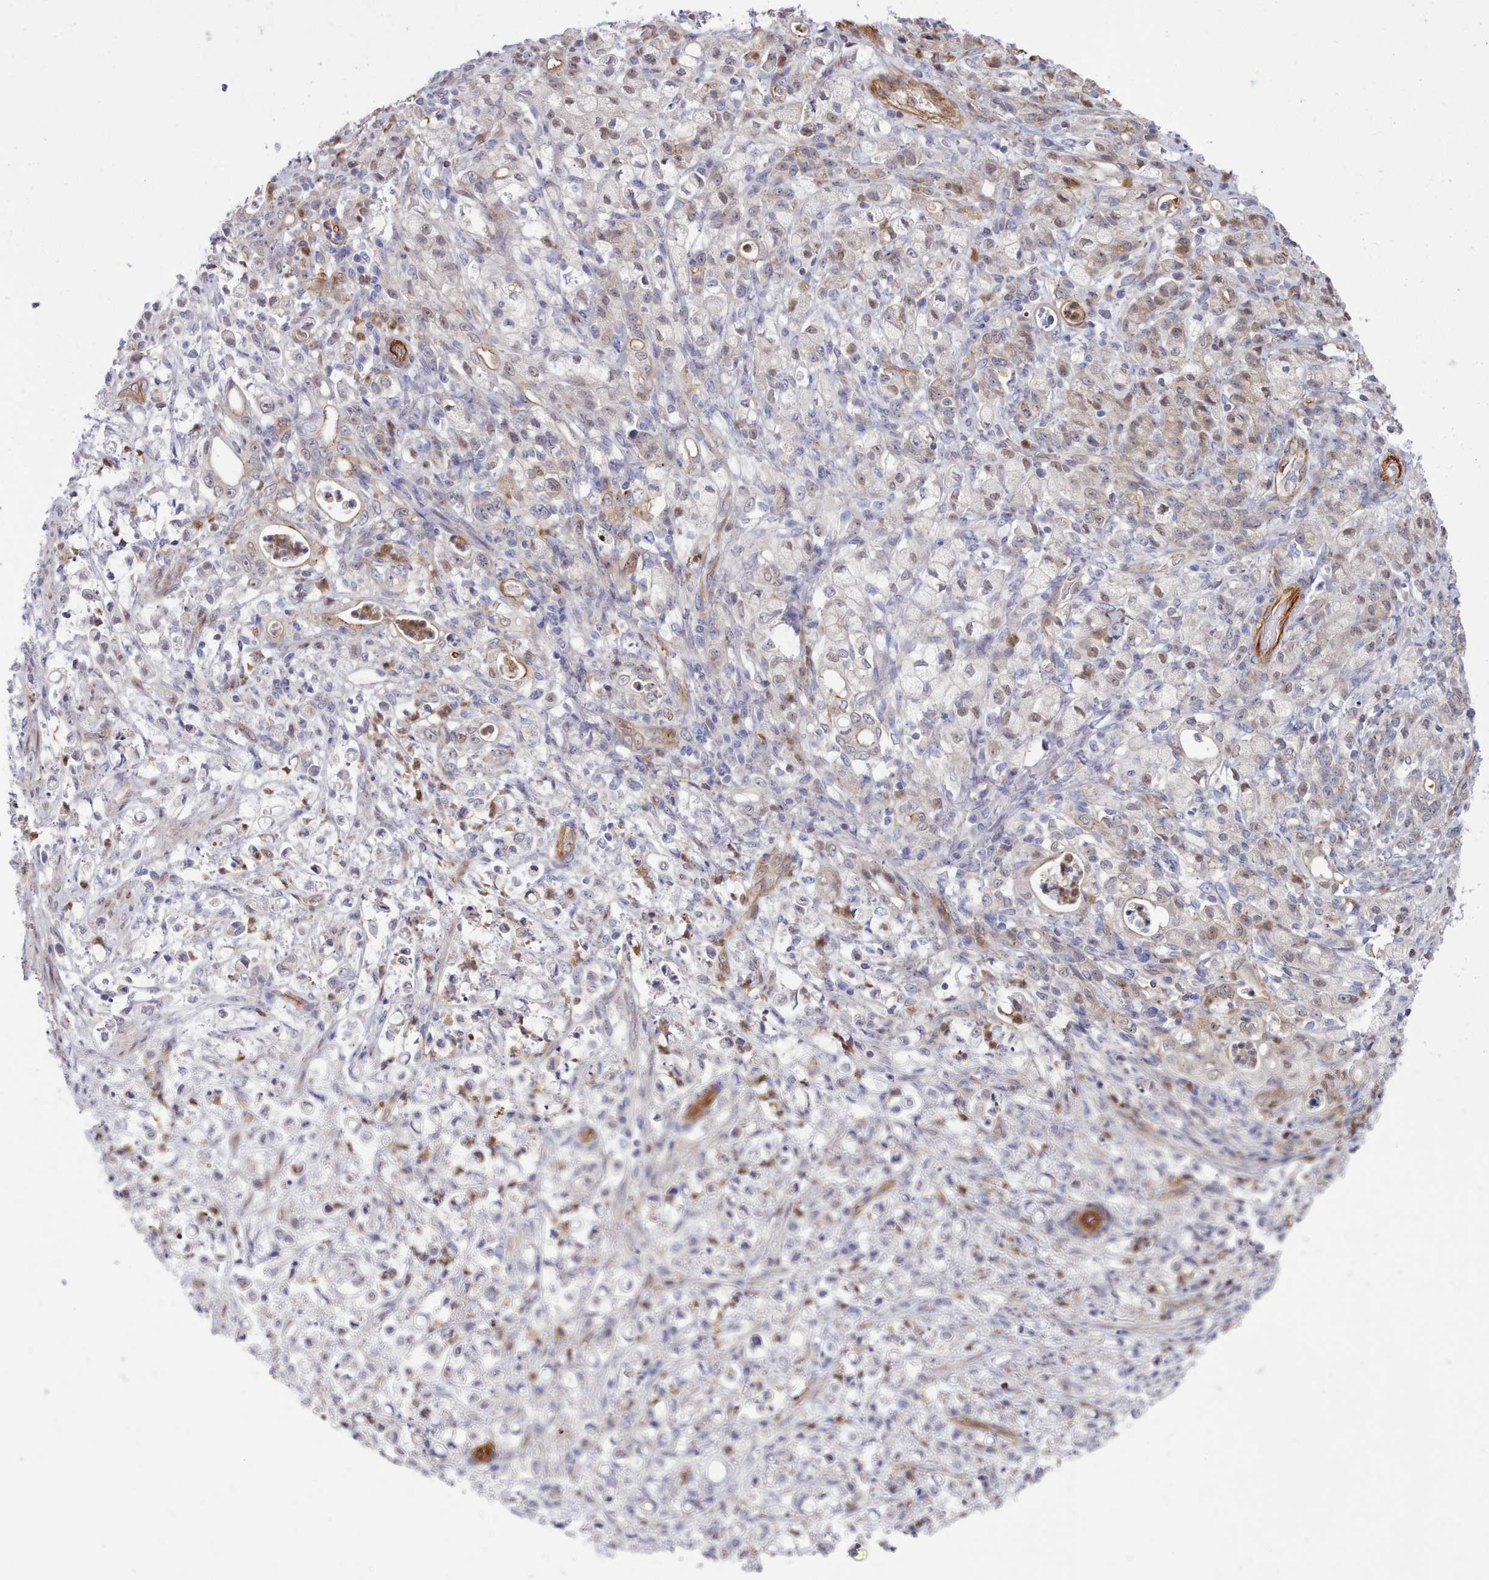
{"staining": {"intensity": "negative", "quantity": "none", "location": "none"}, "tissue": "stomach cancer", "cell_type": "Tumor cells", "image_type": "cancer", "snomed": [{"axis": "morphology", "description": "Adenocarcinoma, NOS"}, {"axis": "topography", "description": "Stomach"}], "caption": "Tumor cells show no significant positivity in stomach cancer.", "gene": "G6PC1", "patient": {"sex": "female", "age": 60}}